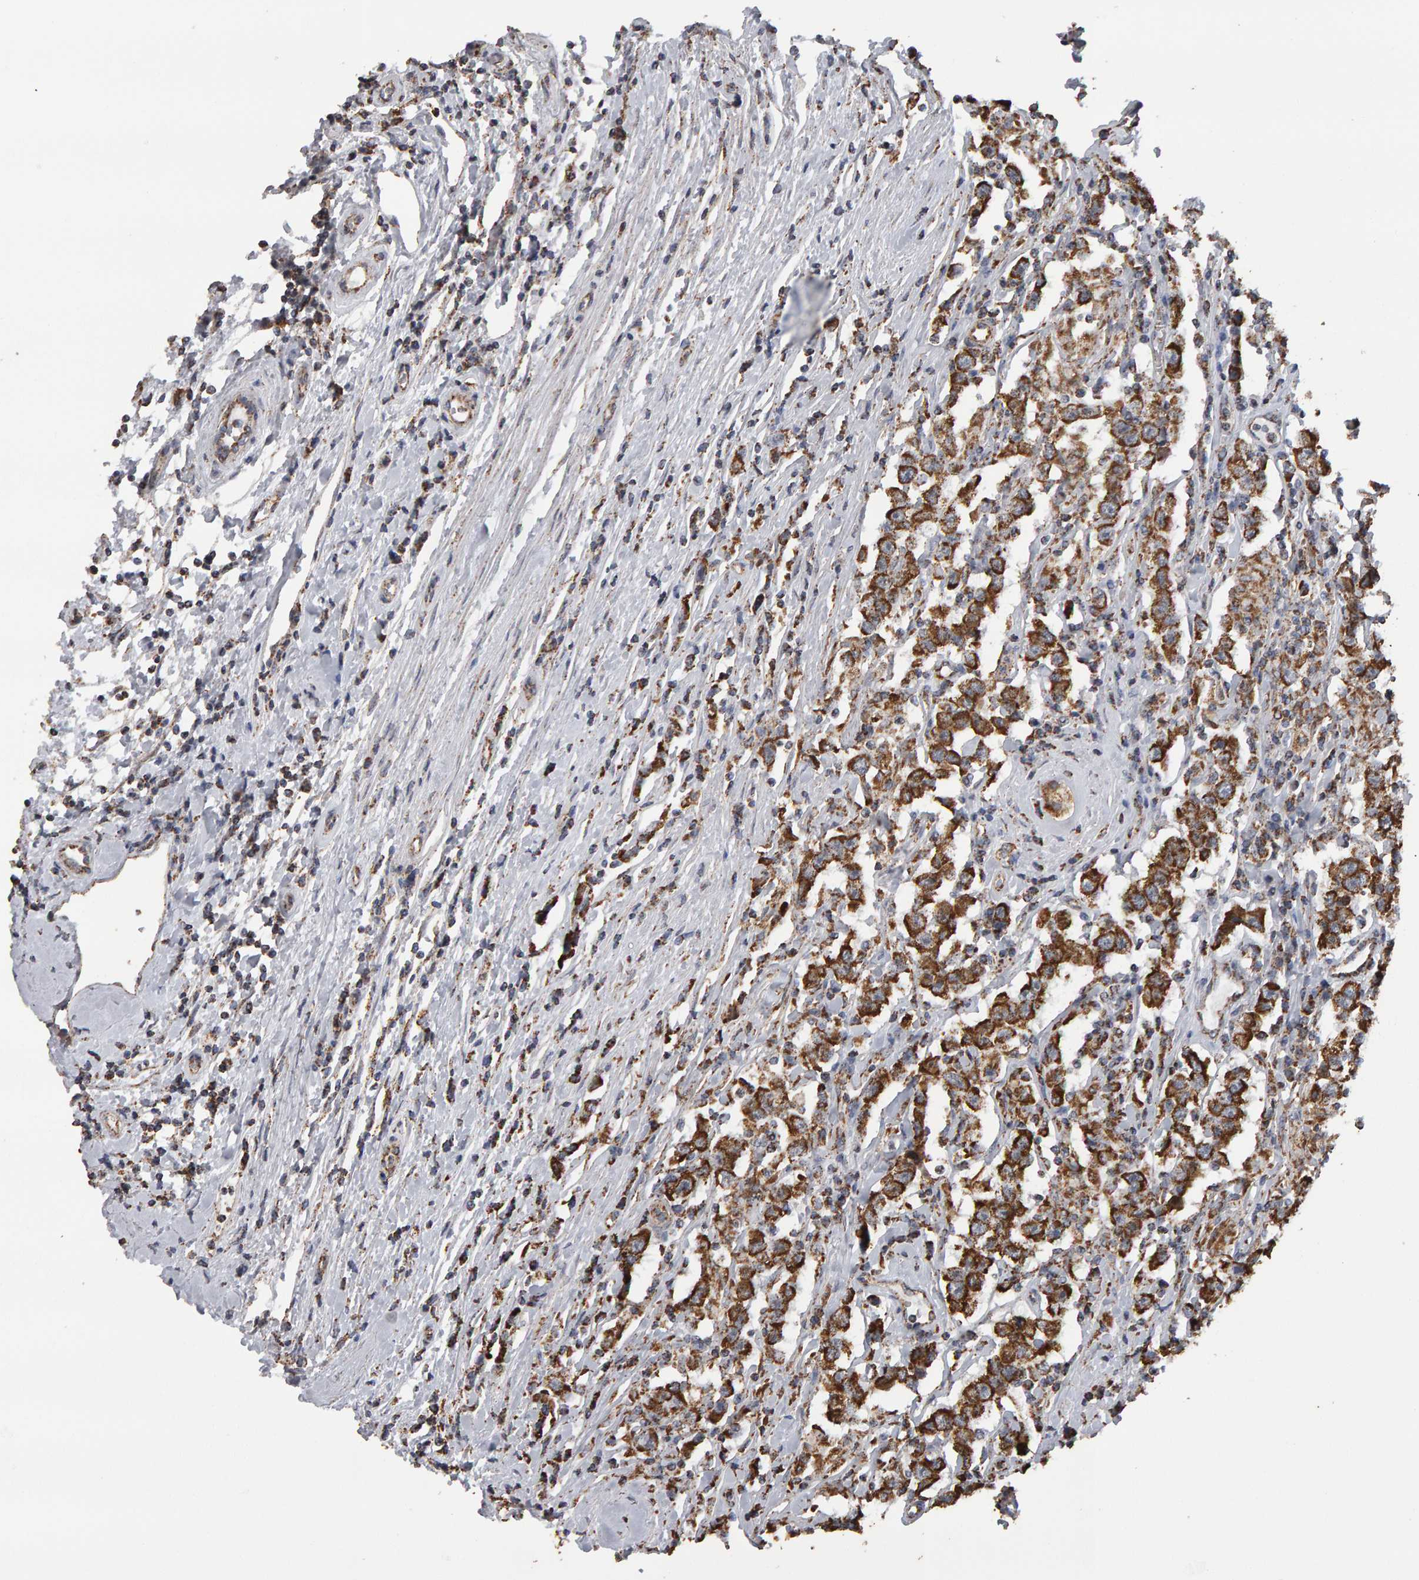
{"staining": {"intensity": "strong", "quantity": ">75%", "location": "cytoplasmic/membranous"}, "tissue": "testis cancer", "cell_type": "Tumor cells", "image_type": "cancer", "snomed": [{"axis": "morphology", "description": "Seminoma, NOS"}, {"axis": "topography", "description": "Testis"}], "caption": "Protein staining shows strong cytoplasmic/membranous positivity in approximately >75% of tumor cells in testis cancer.", "gene": "TOM1L1", "patient": {"sex": "male", "age": 41}}